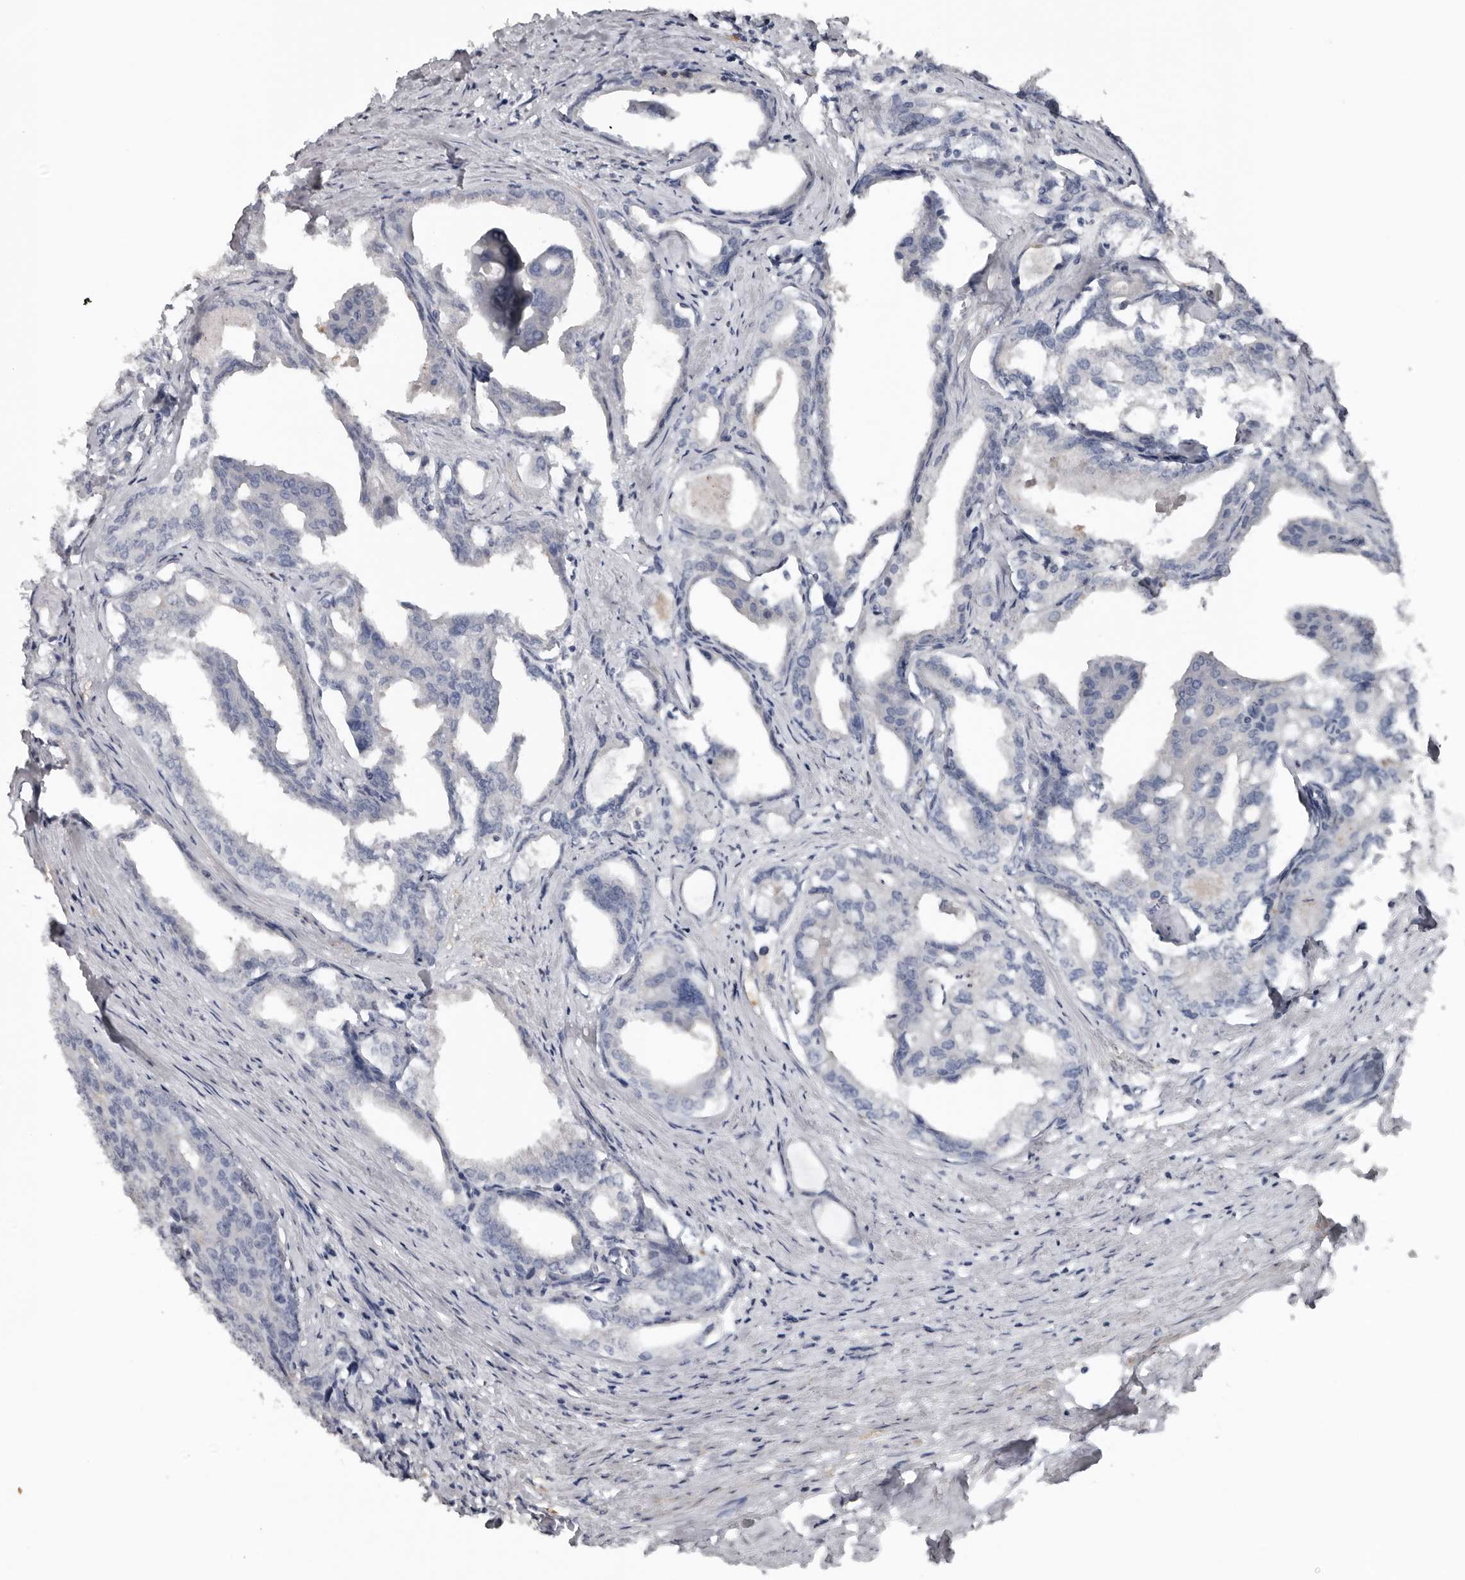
{"staining": {"intensity": "negative", "quantity": "none", "location": "none"}, "tissue": "prostate cancer", "cell_type": "Tumor cells", "image_type": "cancer", "snomed": [{"axis": "morphology", "description": "Adenocarcinoma, High grade"}, {"axis": "topography", "description": "Prostate"}], "caption": "Protein analysis of prostate cancer (high-grade adenocarcinoma) demonstrates no significant positivity in tumor cells.", "gene": "FABP7", "patient": {"sex": "male", "age": 50}}